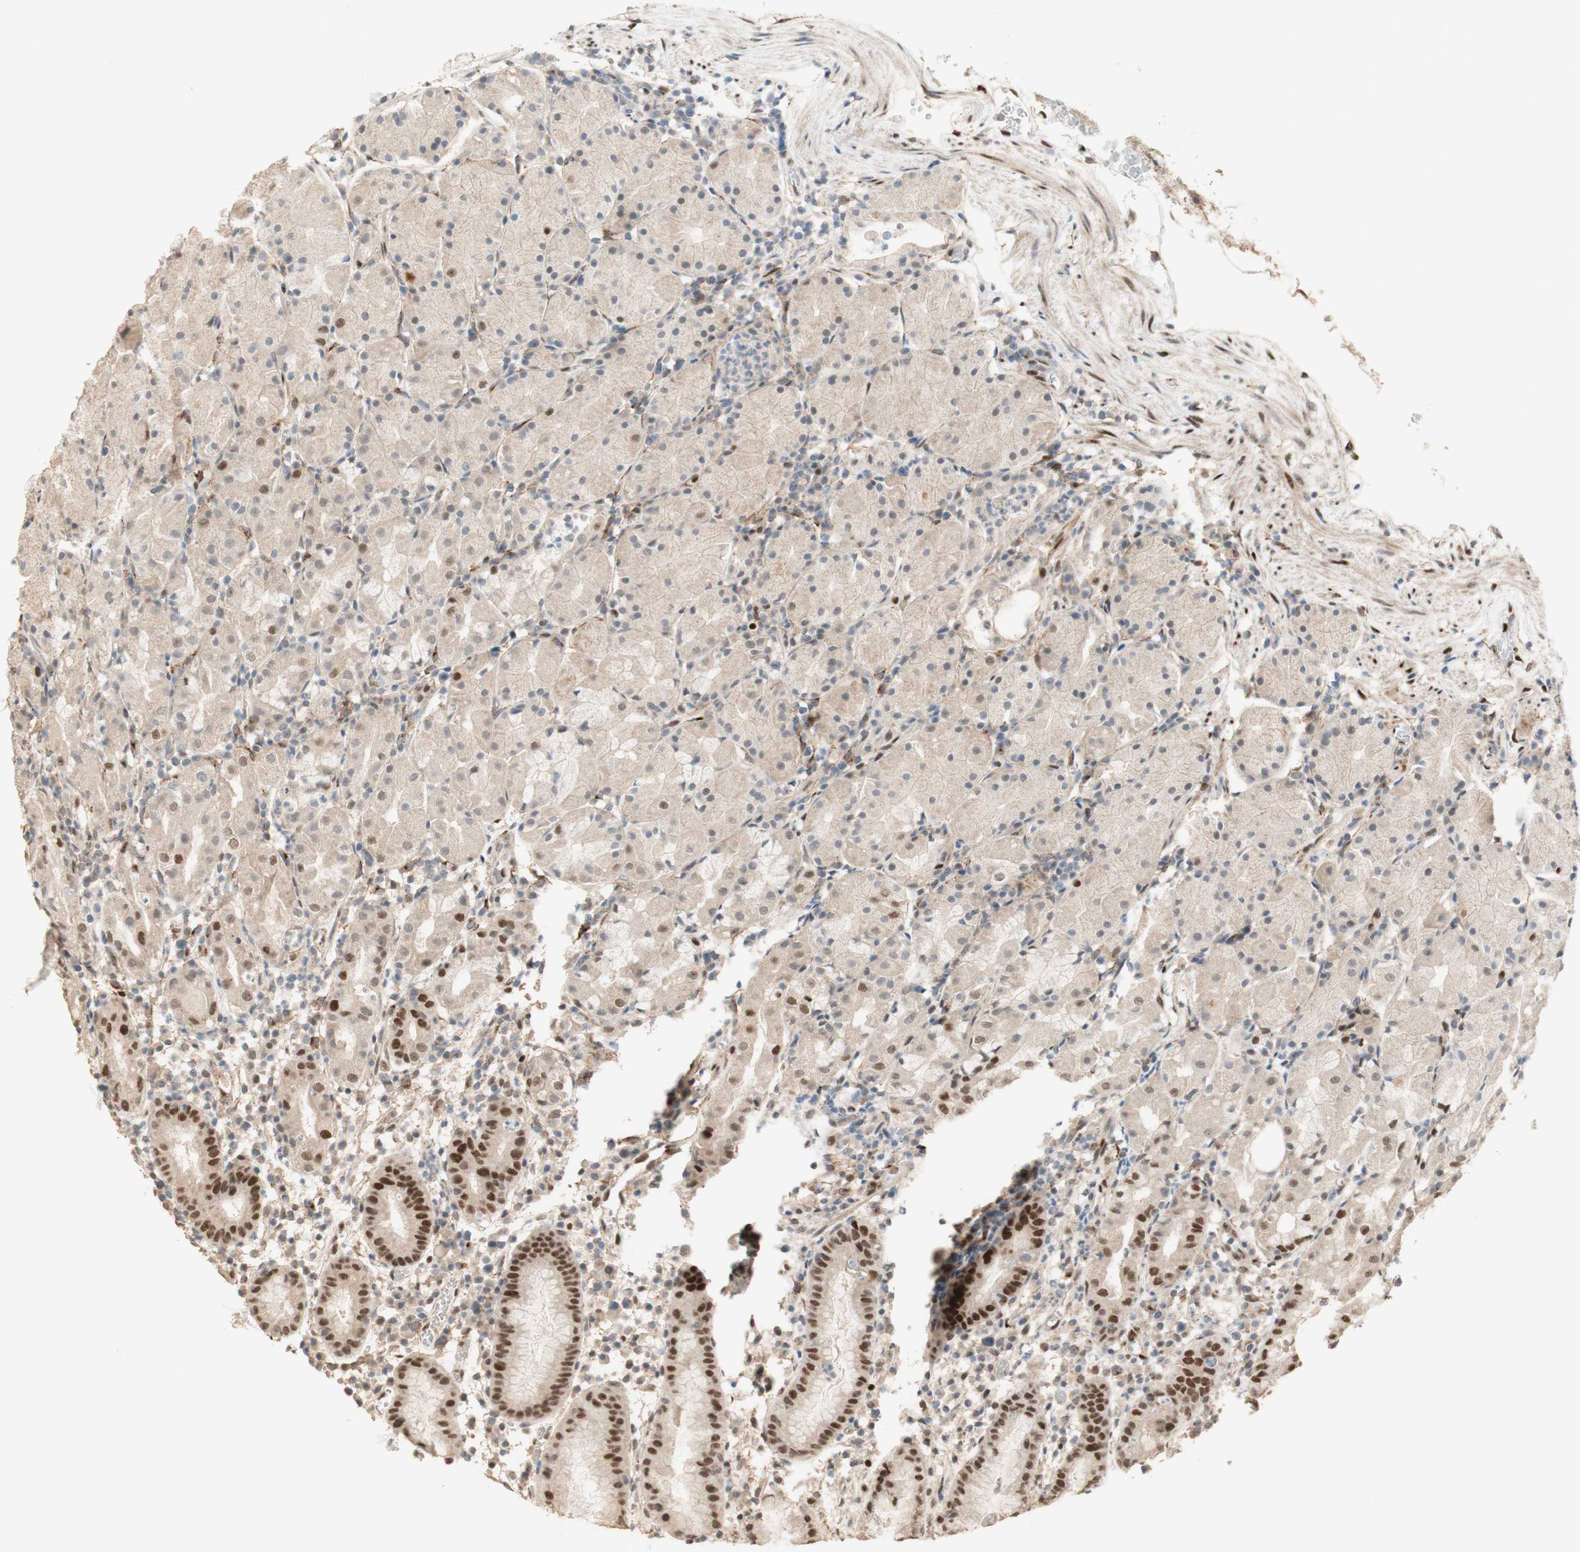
{"staining": {"intensity": "strong", "quantity": ">75%", "location": "cytoplasmic/membranous,nuclear"}, "tissue": "stomach", "cell_type": "Glandular cells", "image_type": "normal", "snomed": [{"axis": "morphology", "description": "Normal tissue, NOS"}, {"axis": "topography", "description": "Stomach"}, {"axis": "topography", "description": "Stomach, lower"}], "caption": "Unremarkable stomach demonstrates strong cytoplasmic/membranous,nuclear expression in about >75% of glandular cells, visualized by immunohistochemistry. Nuclei are stained in blue.", "gene": "FOXP1", "patient": {"sex": "female", "age": 75}}